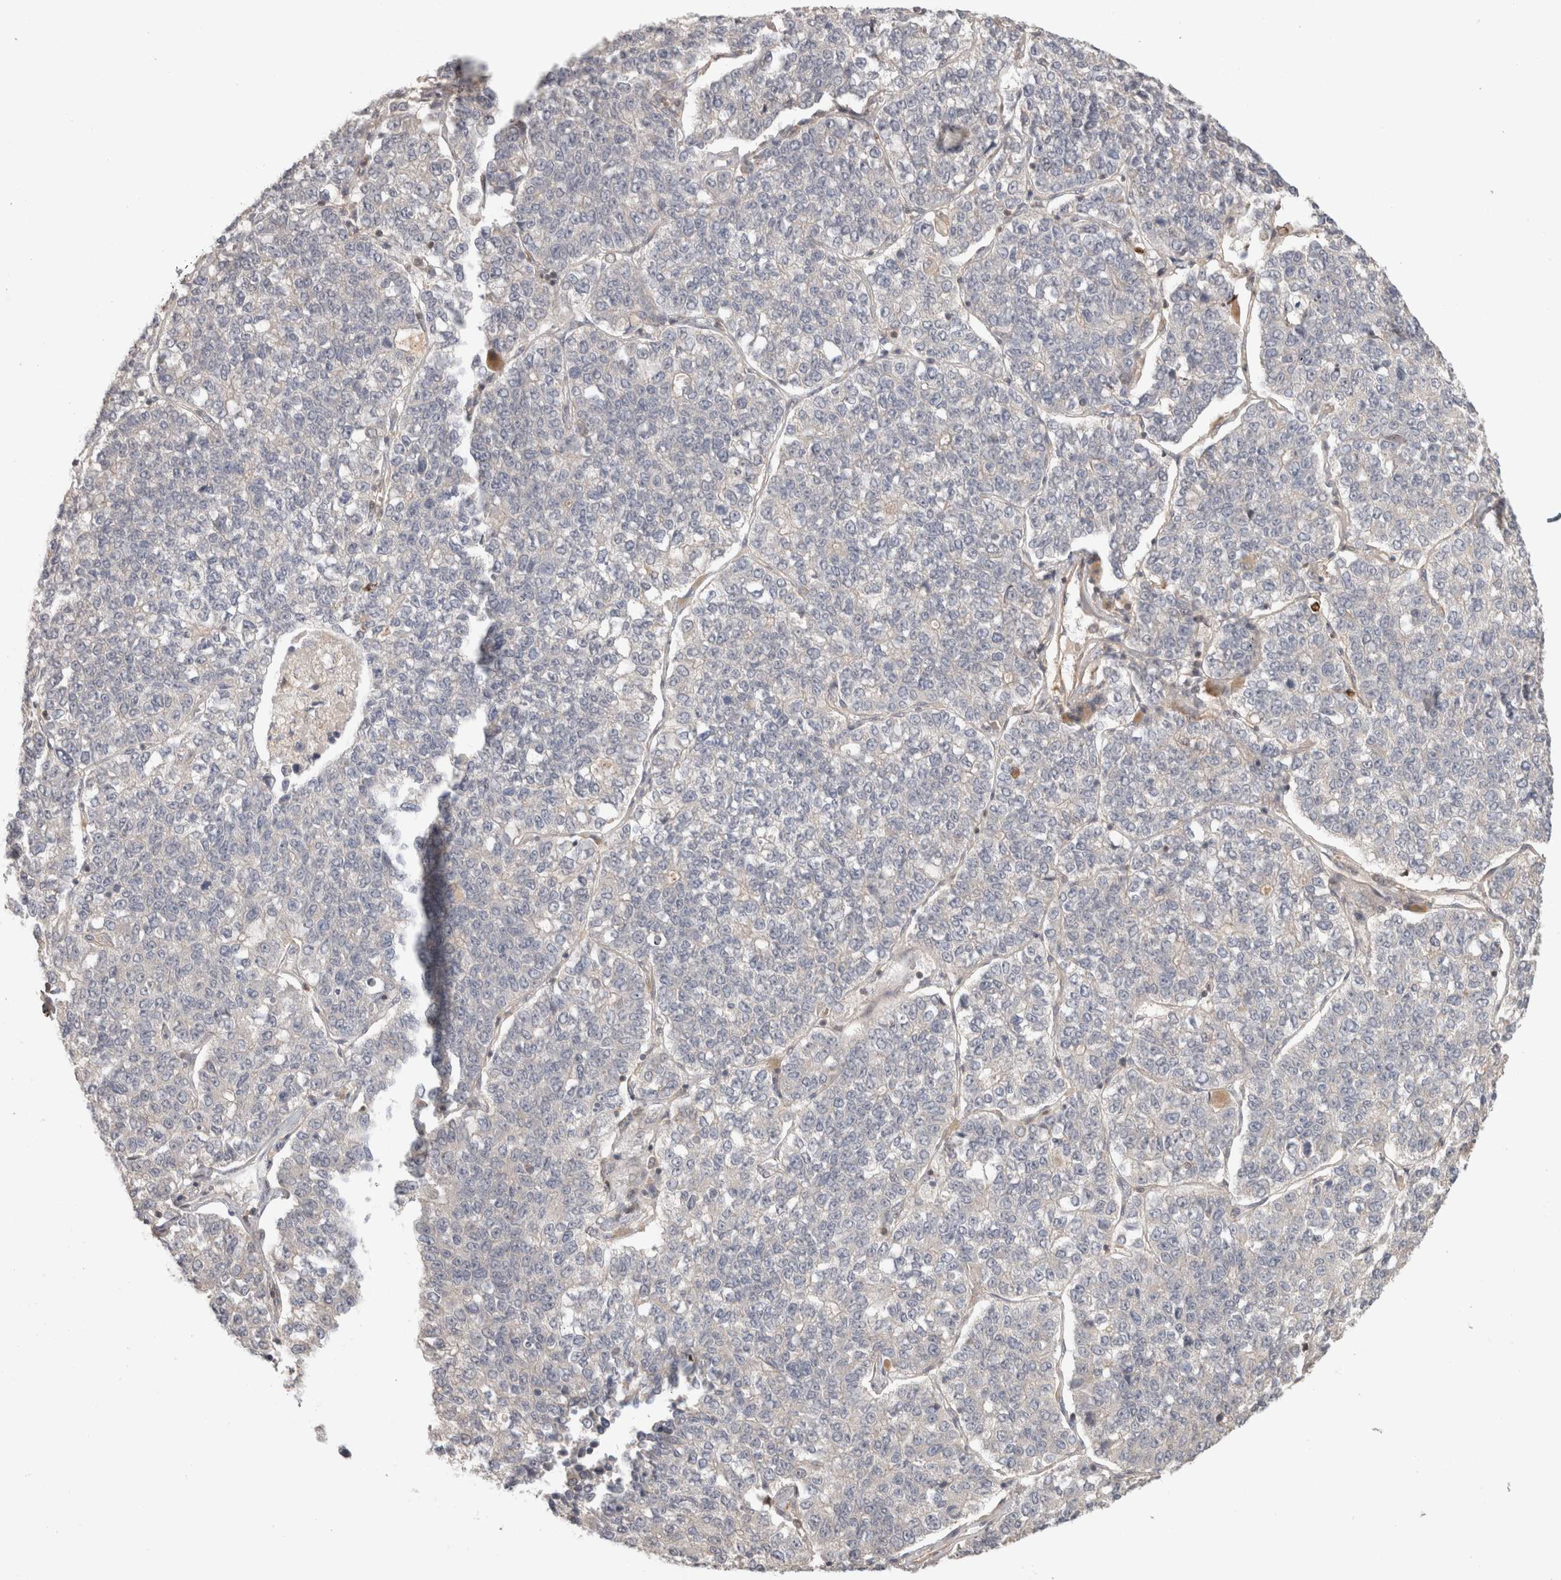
{"staining": {"intensity": "negative", "quantity": "none", "location": "none"}, "tissue": "lung cancer", "cell_type": "Tumor cells", "image_type": "cancer", "snomed": [{"axis": "morphology", "description": "Adenocarcinoma, NOS"}, {"axis": "topography", "description": "Lung"}], "caption": "DAB immunohistochemical staining of lung adenocarcinoma reveals no significant staining in tumor cells.", "gene": "HSPG2", "patient": {"sex": "male", "age": 49}}